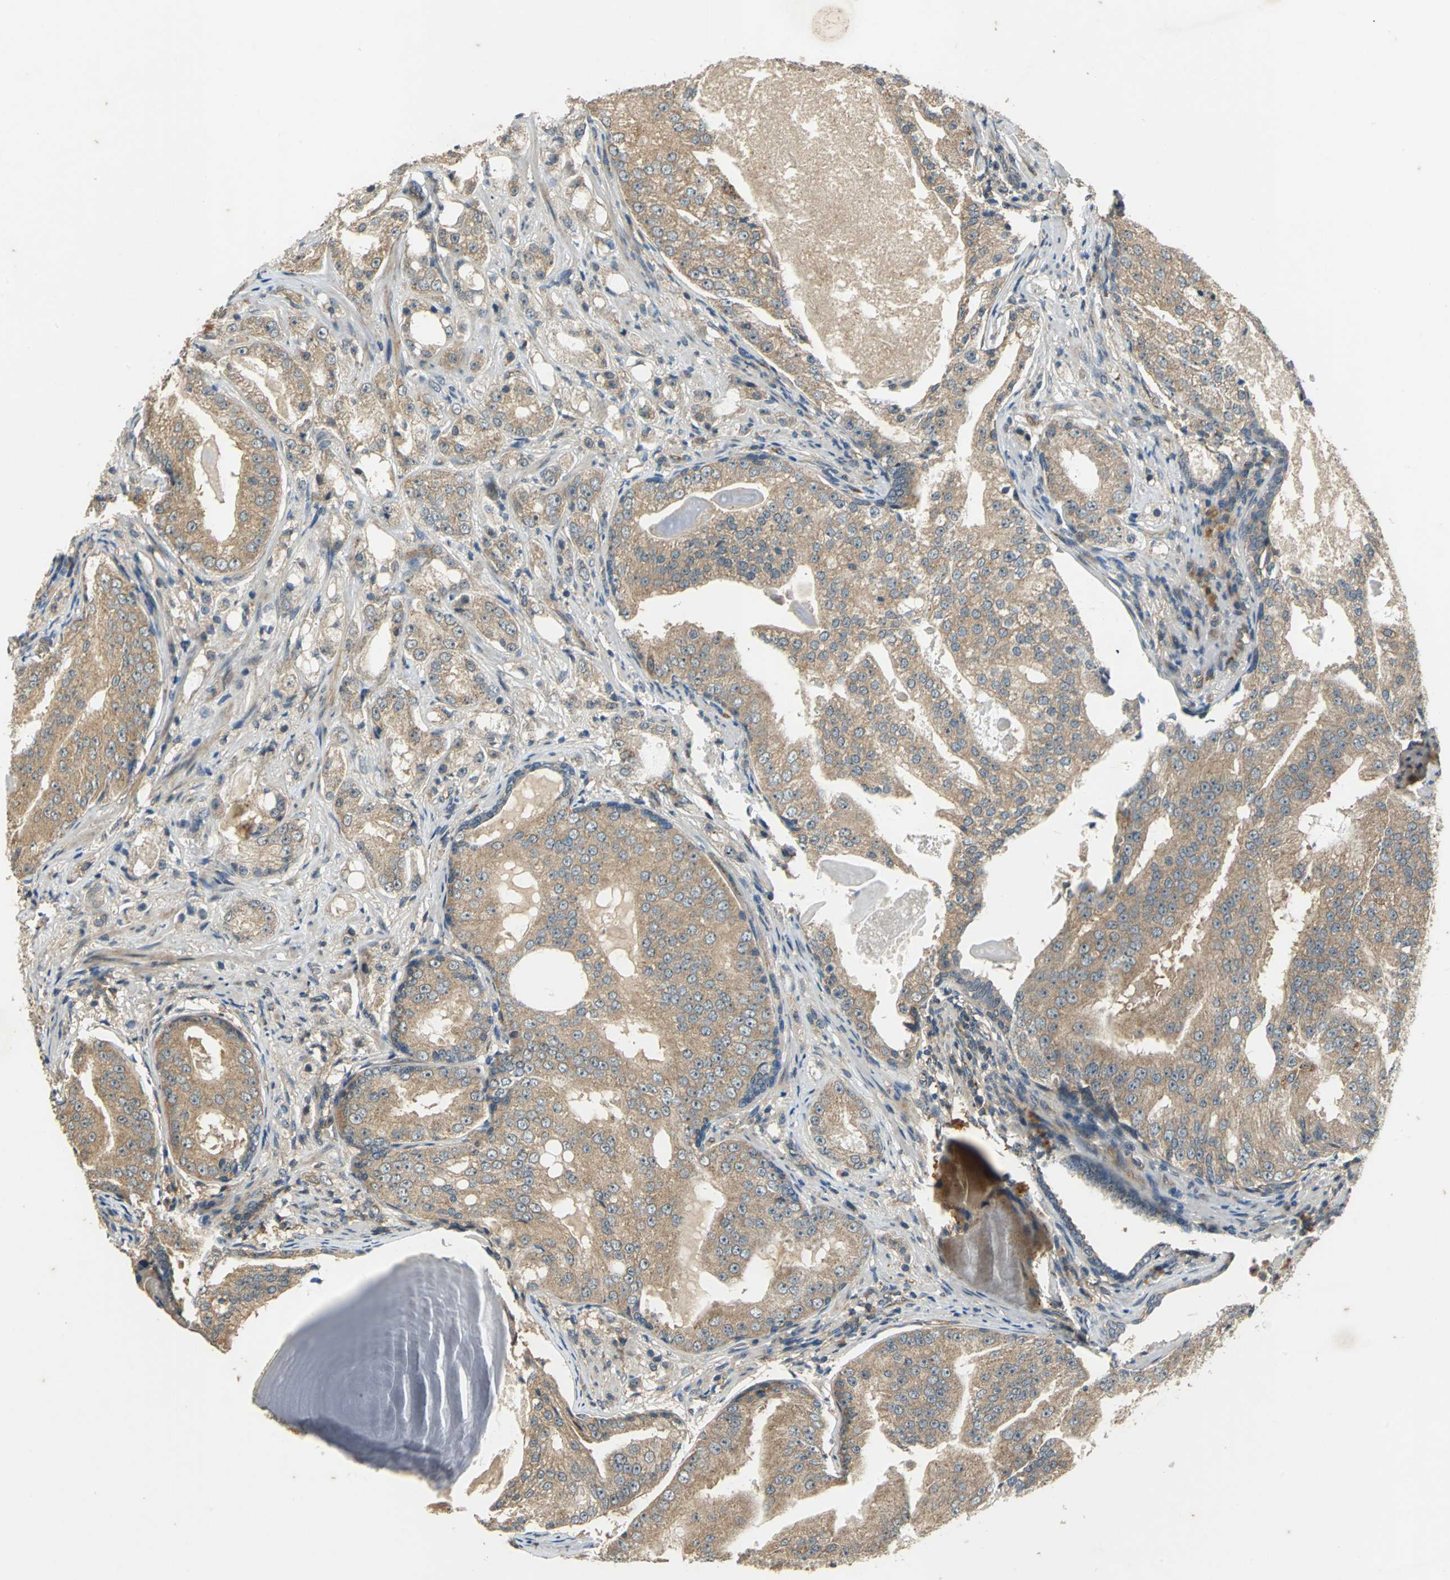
{"staining": {"intensity": "weak", "quantity": ">75%", "location": "cytoplasmic/membranous"}, "tissue": "prostate cancer", "cell_type": "Tumor cells", "image_type": "cancer", "snomed": [{"axis": "morphology", "description": "Adenocarcinoma, High grade"}, {"axis": "topography", "description": "Prostate"}], "caption": "Human high-grade adenocarcinoma (prostate) stained for a protein (brown) shows weak cytoplasmic/membranous positive positivity in approximately >75% of tumor cells.", "gene": "EMCN", "patient": {"sex": "male", "age": 68}}